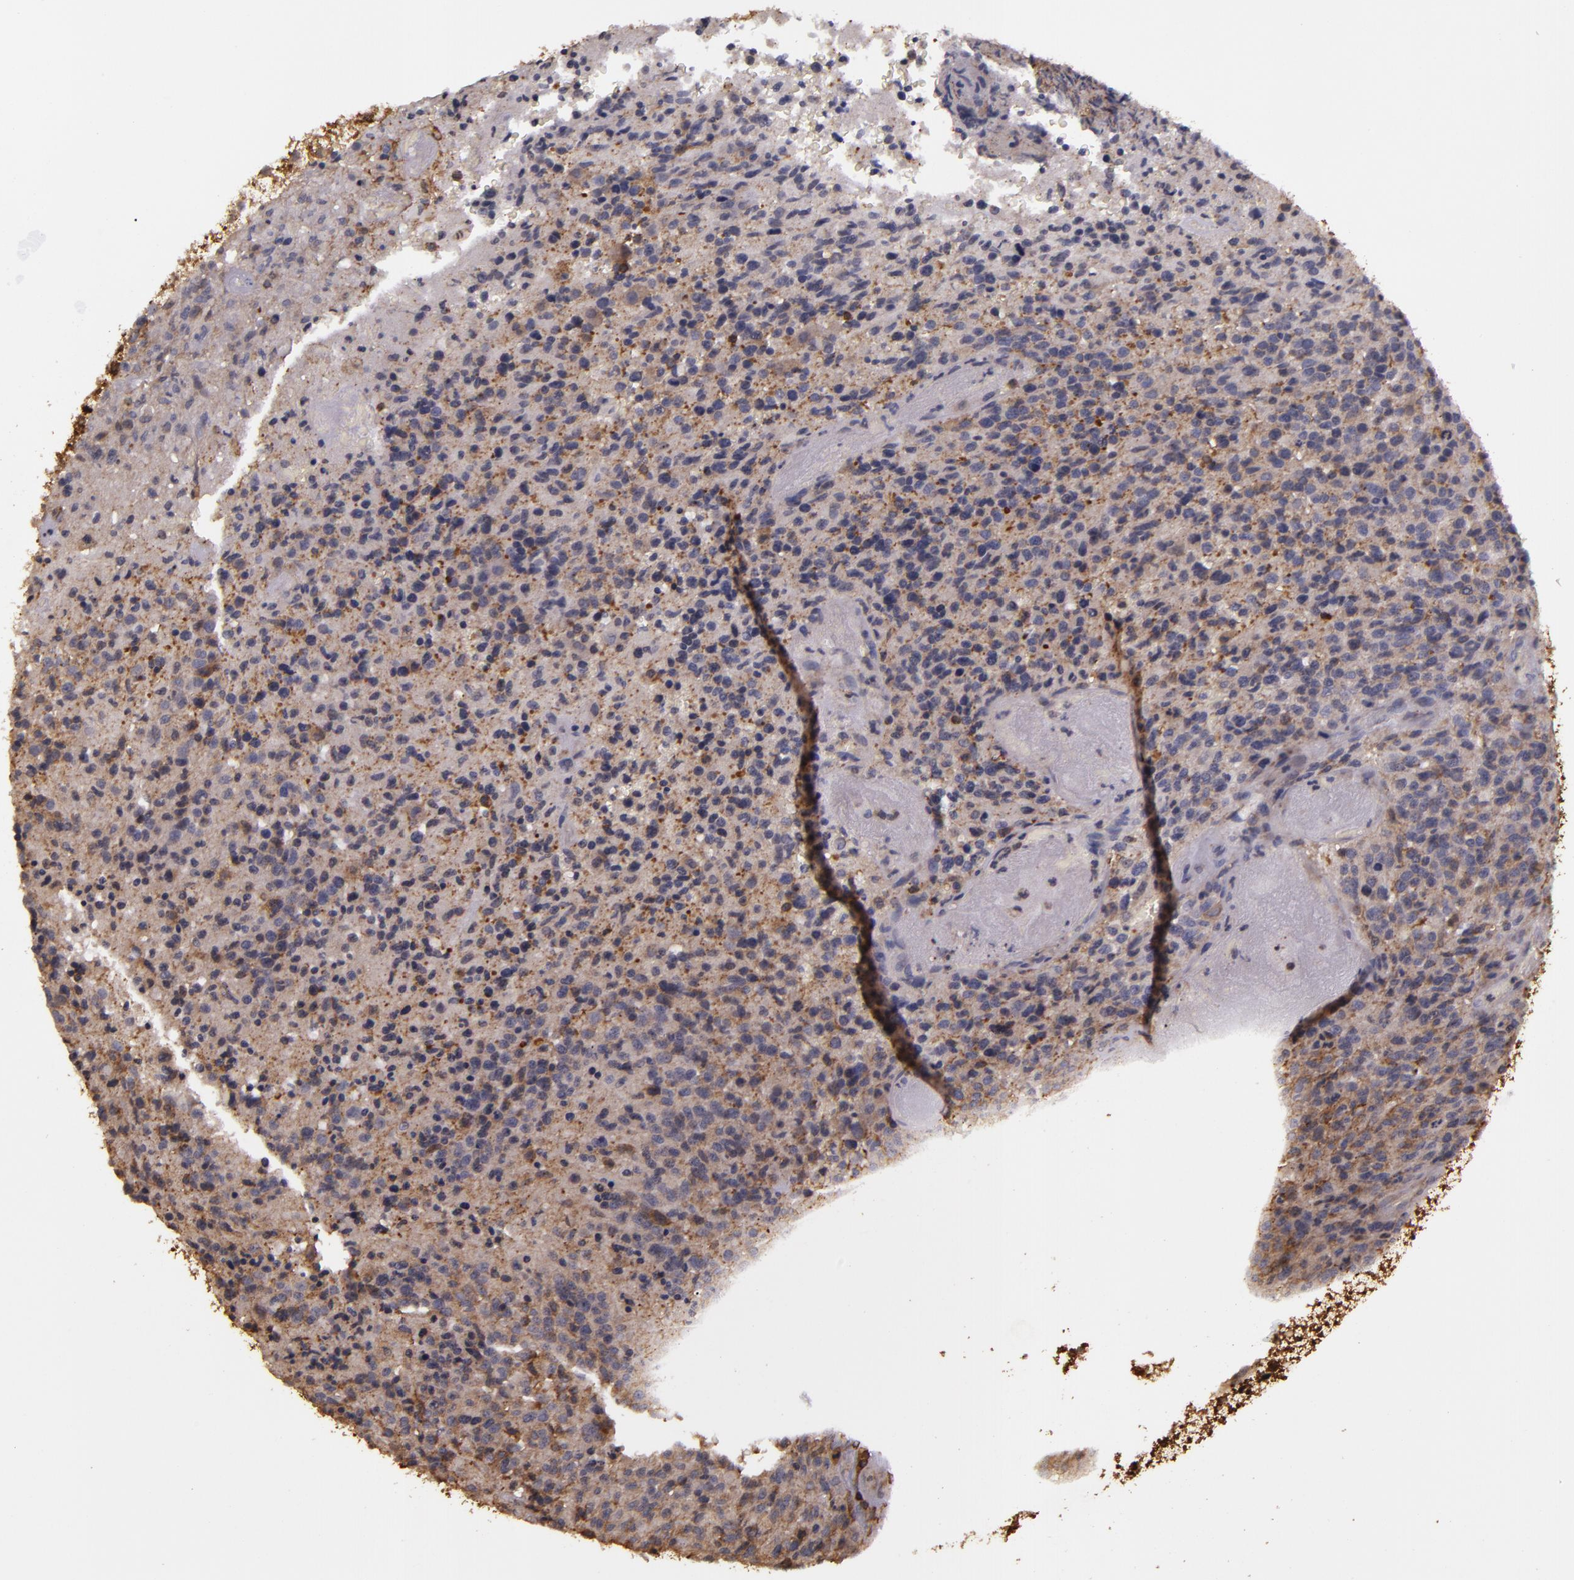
{"staining": {"intensity": "moderate", "quantity": "25%-75%", "location": "cytoplasmic/membranous"}, "tissue": "glioma", "cell_type": "Tumor cells", "image_type": "cancer", "snomed": [{"axis": "morphology", "description": "Glioma, malignant, High grade"}, {"axis": "topography", "description": "Brain"}], "caption": "Protein staining of glioma tissue reveals moderate cytoplasmic/membranous staining in about 25%-75% of tumor cells. The protein of interest is stained brown, and the nuclei are stained in blue (DAB IHC with brightfield microscopy, high magnification).", "gene": "SLC9A3R1", "patient": {"sex": "male", "age": 36}}